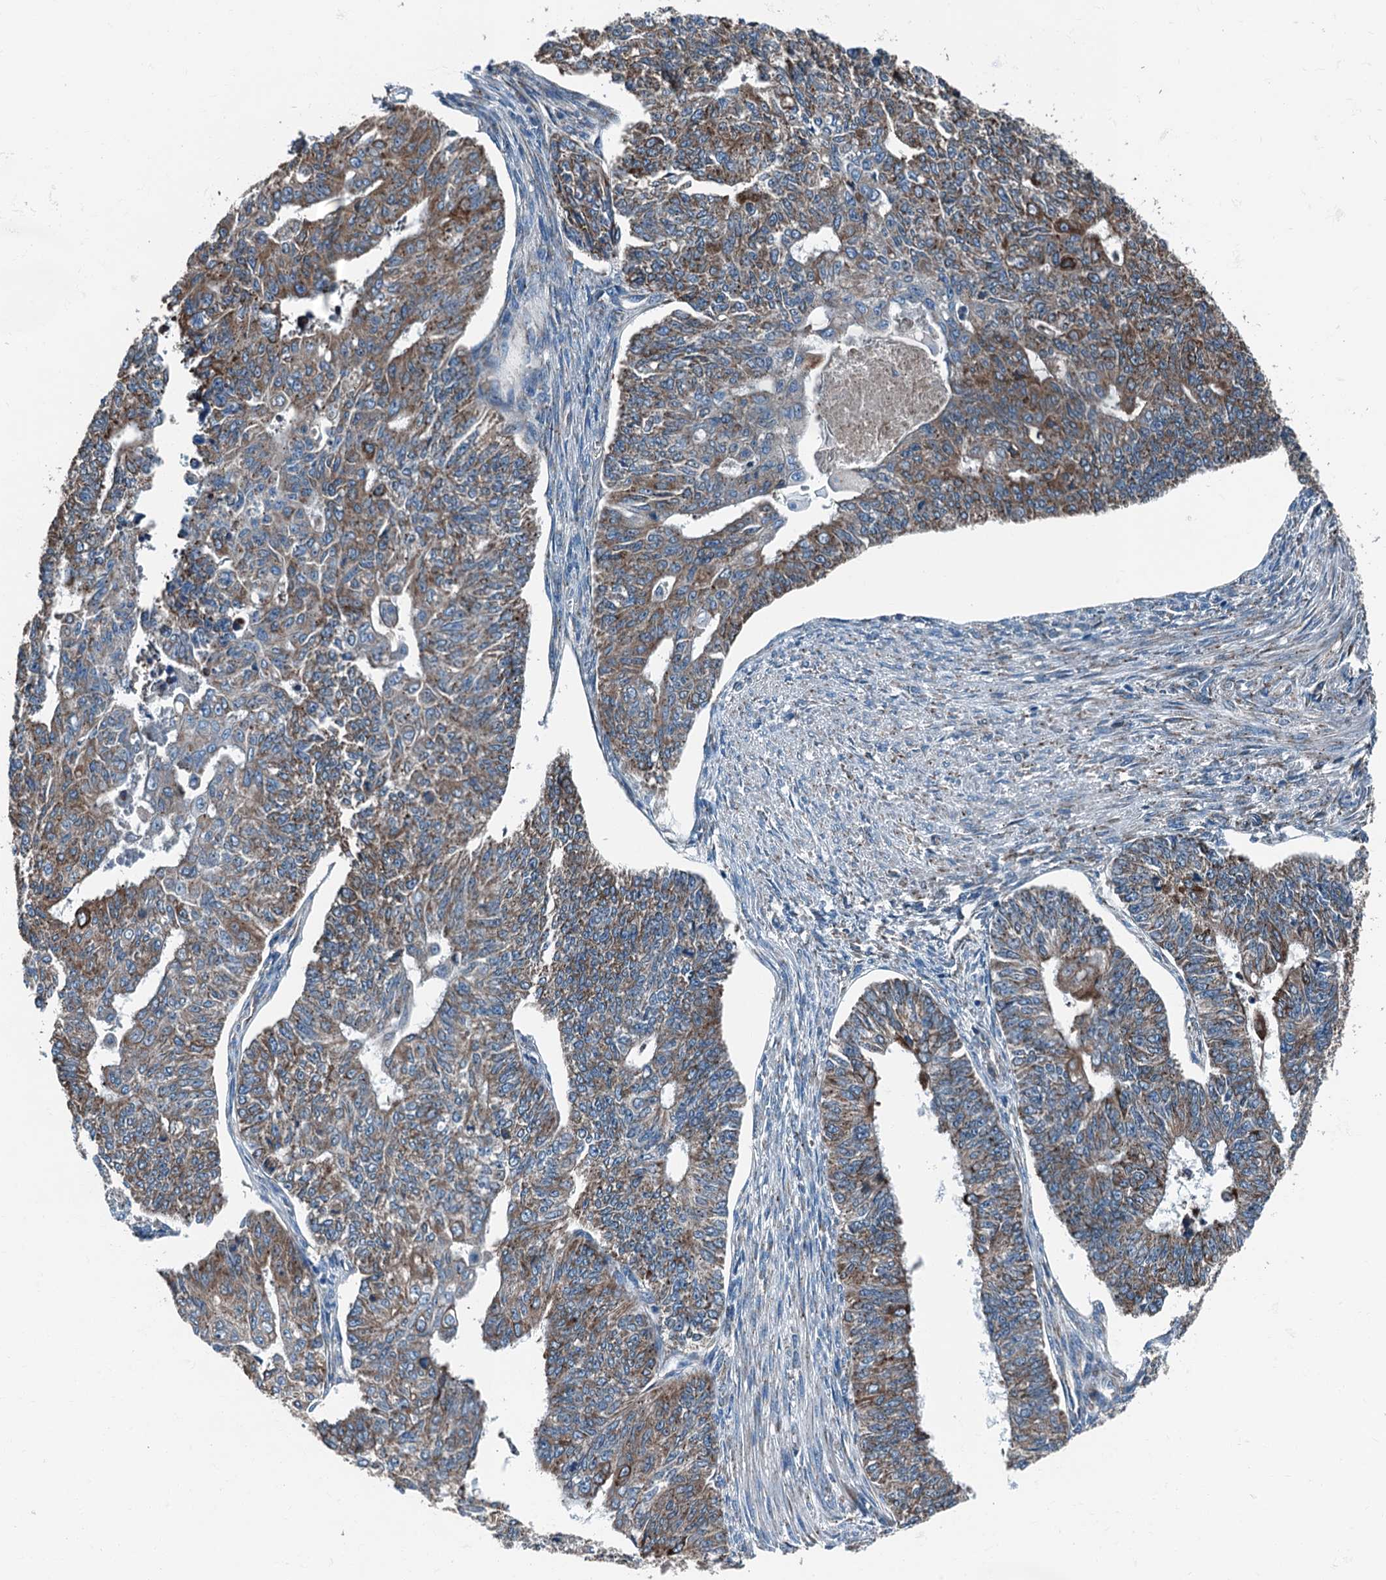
{"staining": {"intensity": "moderate", "quantity": ">75%", "location": "cytoplasmic/membranous"}, "tissue": "endometrial cancer", "cell_type": "Tumor cells", "image_type": "cancer", "snomed": [{"axis": "morphology", "description": "Adenocarcinoma, NOS"}, {"axis": "topography", "description": "Endometrium"}], "caption": "Tumor cells demonstrate moderate cytoplasmic/membranous positivity in approximately >75% of cells in endometrial cancer (adenocarcinoma). (Brightfield microscopy of DAB IHC at high magnification).", "gene": "TAMALIN", "patient": {"sex": "female", "age": 32}}